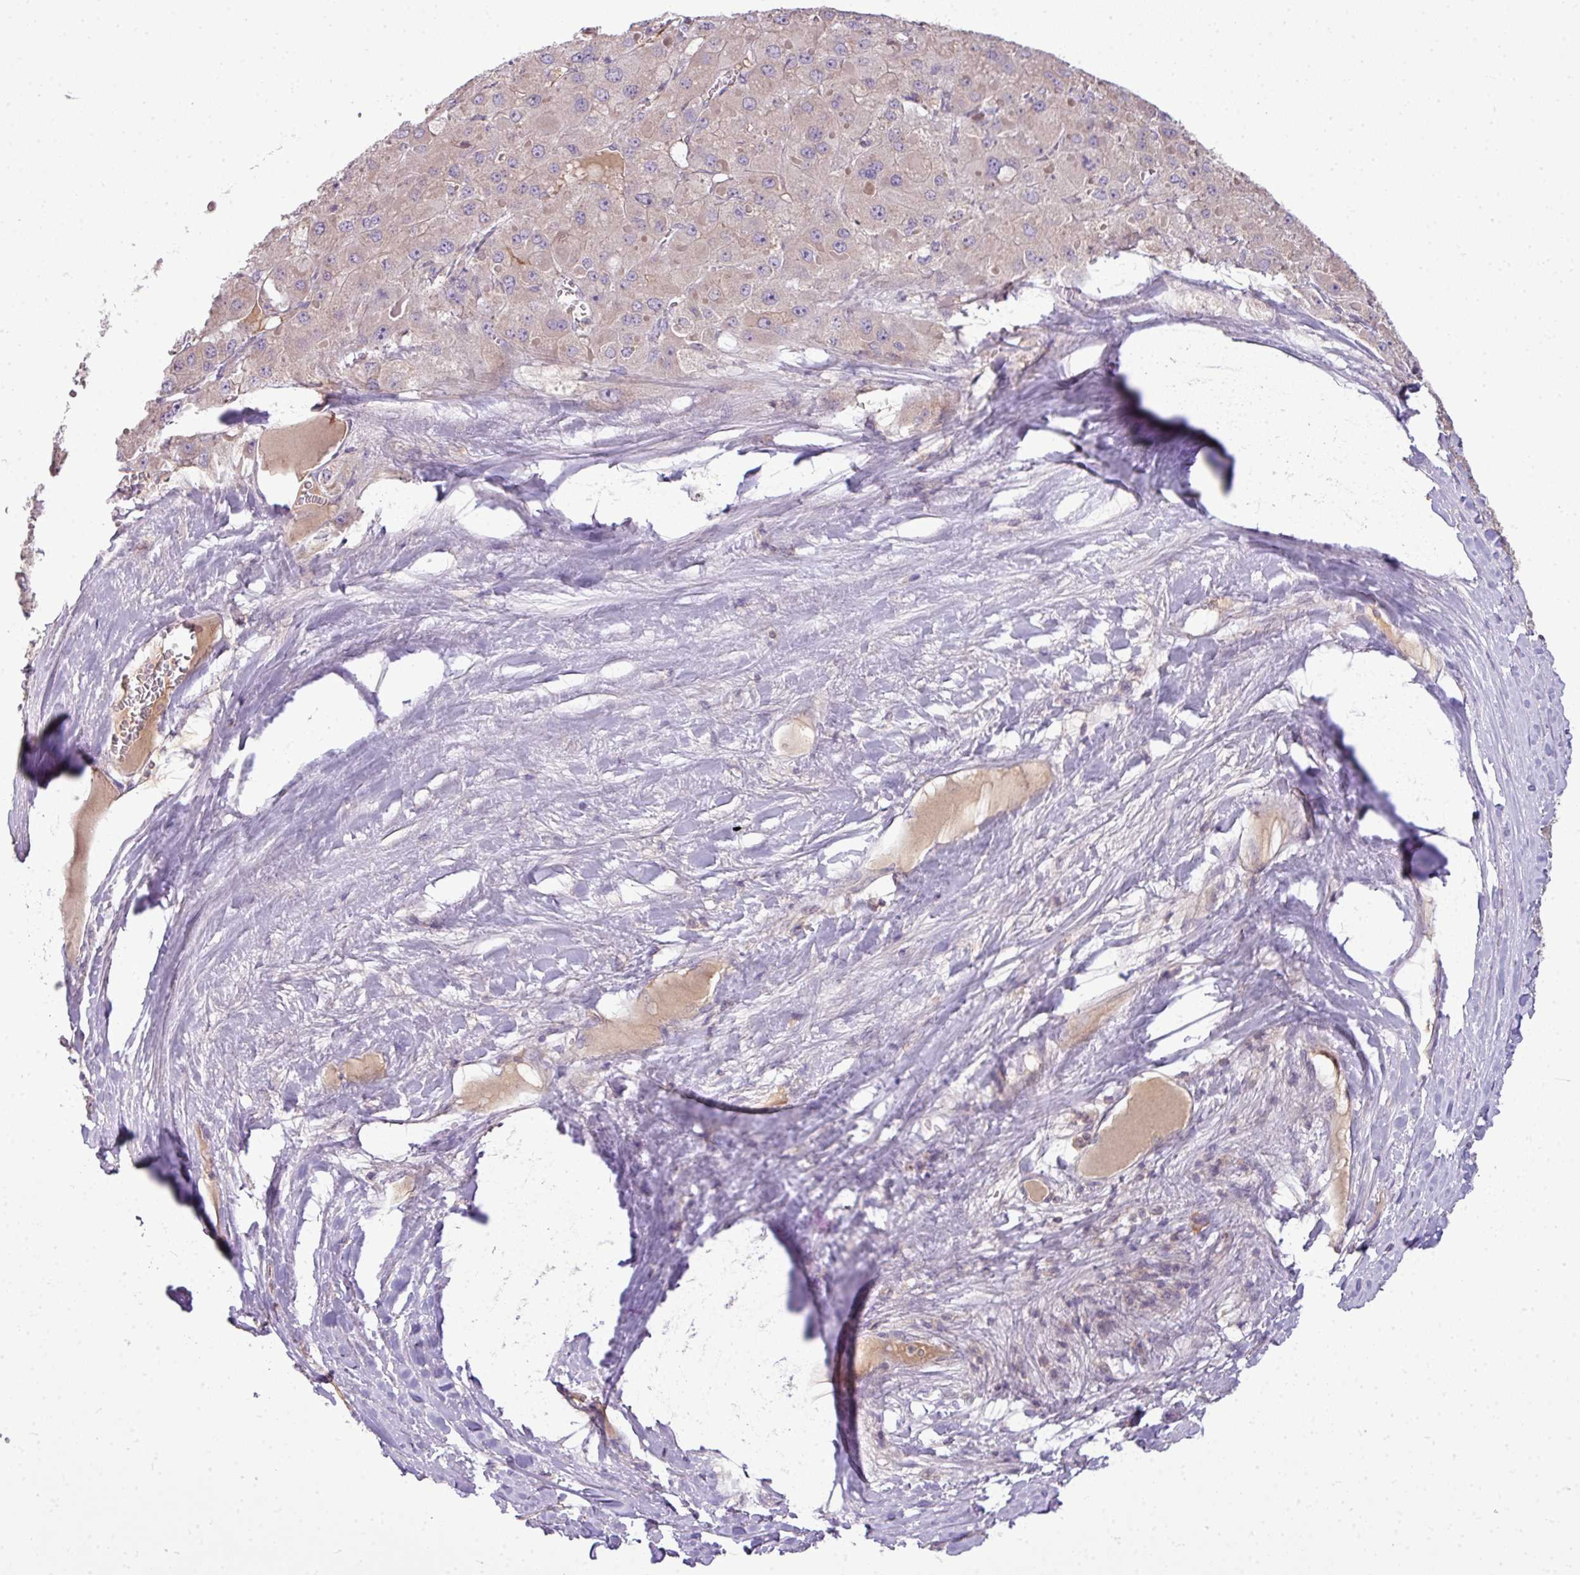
{"staining": {"intensity": "weak", "quantity": "<25%", "location": "cytoplasmic/membranous"}, "tissue": "liver cancer", "cell_type": "Tumor cells", "image_type": "cancer", "snomed": [{"axis": "morphology", "description": "Carcinoma, Hepatocellular, NOS"}, {"axis": "topography", "description": "Liver"}], "caption": "An IHC image of hepatocellular carcinoma (liver) is shown. There is no staining in tumor cells of hepatocellular carcinoma (liver). Nuclei are stained in blue.", "gene": "STAT5A", "patient": {"sex": "female", "age": 73}}